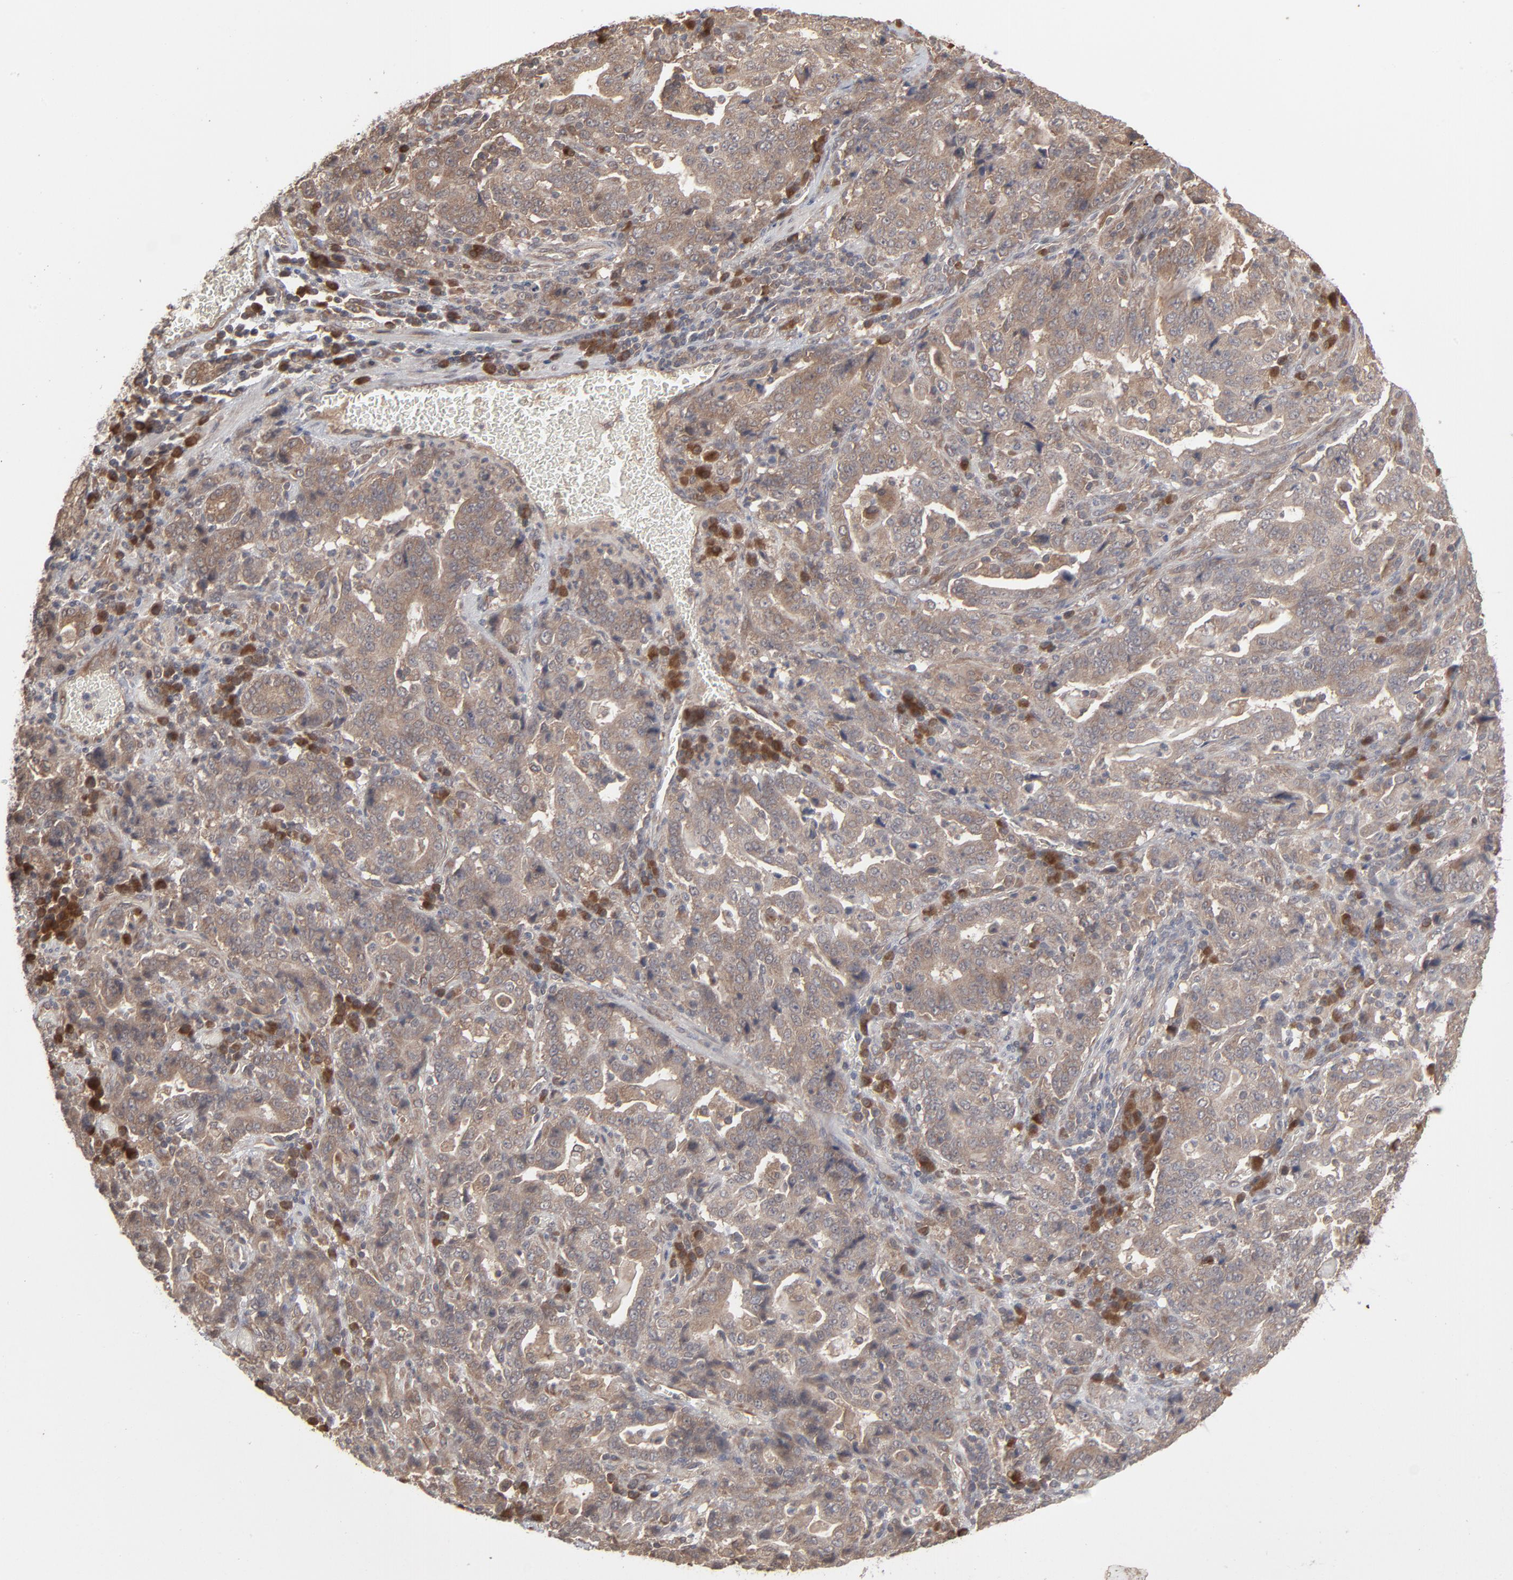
{"staining": {"intensity": "weak", "quantity": ">75%", "location": "cytoplasmic/membranous"}, "tissue": "stomach cancer", "cell_type": "Tumor cells", "image_type": "cancer", "snomed": [{"axis": "morphology", "description": "Normal tissue, NOS"}, {"axis": "morphology", "description": "Adenocarcinoma, NOS"}, {"axis": "topography", "description": "Stomach, upper"}, {"axis": "topography", "description": "Stomach"}], "caption": "Immunohistochemistry of human adenocarcinoma (stomach) demonstrates low levels of weak cytoplasmic/membranous positivity in about >75% of tumor cells.", "gene": "SCFD1", "patient": {"sex": "male", "age": 59}}